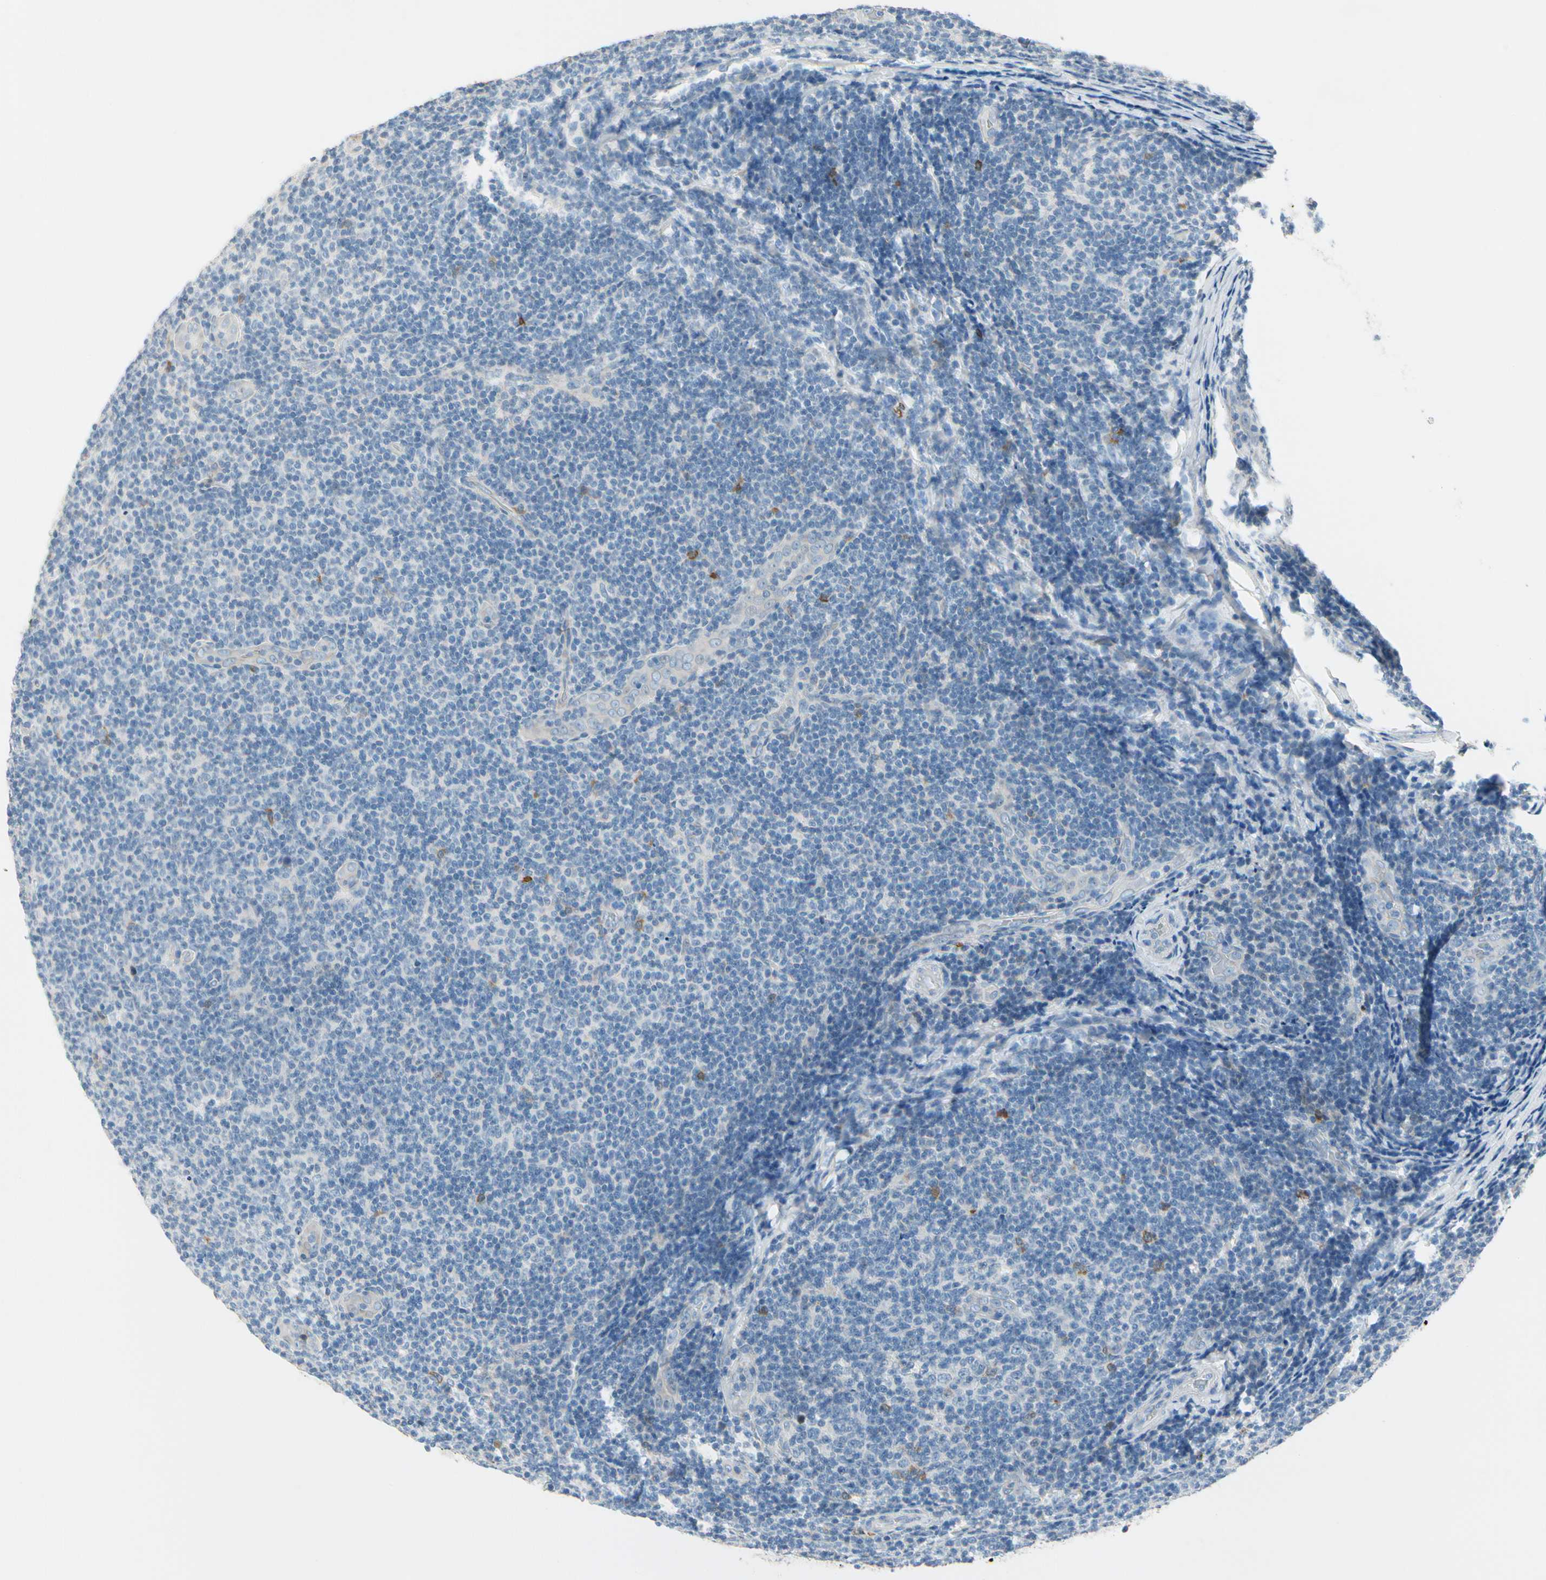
{"staining": {"intensity": "negative", "quantity": "none", "location": "none"}, "tissue": "lymphoma", "cell_type": "Tumor cells", "image_type": "cancer", "snomed": [{"axis": "morphology", "description": "Malignant lymphoma, non-Hodgkin's type, Low grade"}, {"axis": "topography", "description": "Lymph node"}], "caption": "Immunohistochemistry of human low-grade malignant lymphoma, non-Hodgkin's type shows no staining in tumor cells.", "gene": "STK40", "patient": {"sex": "male", "age": 83}}